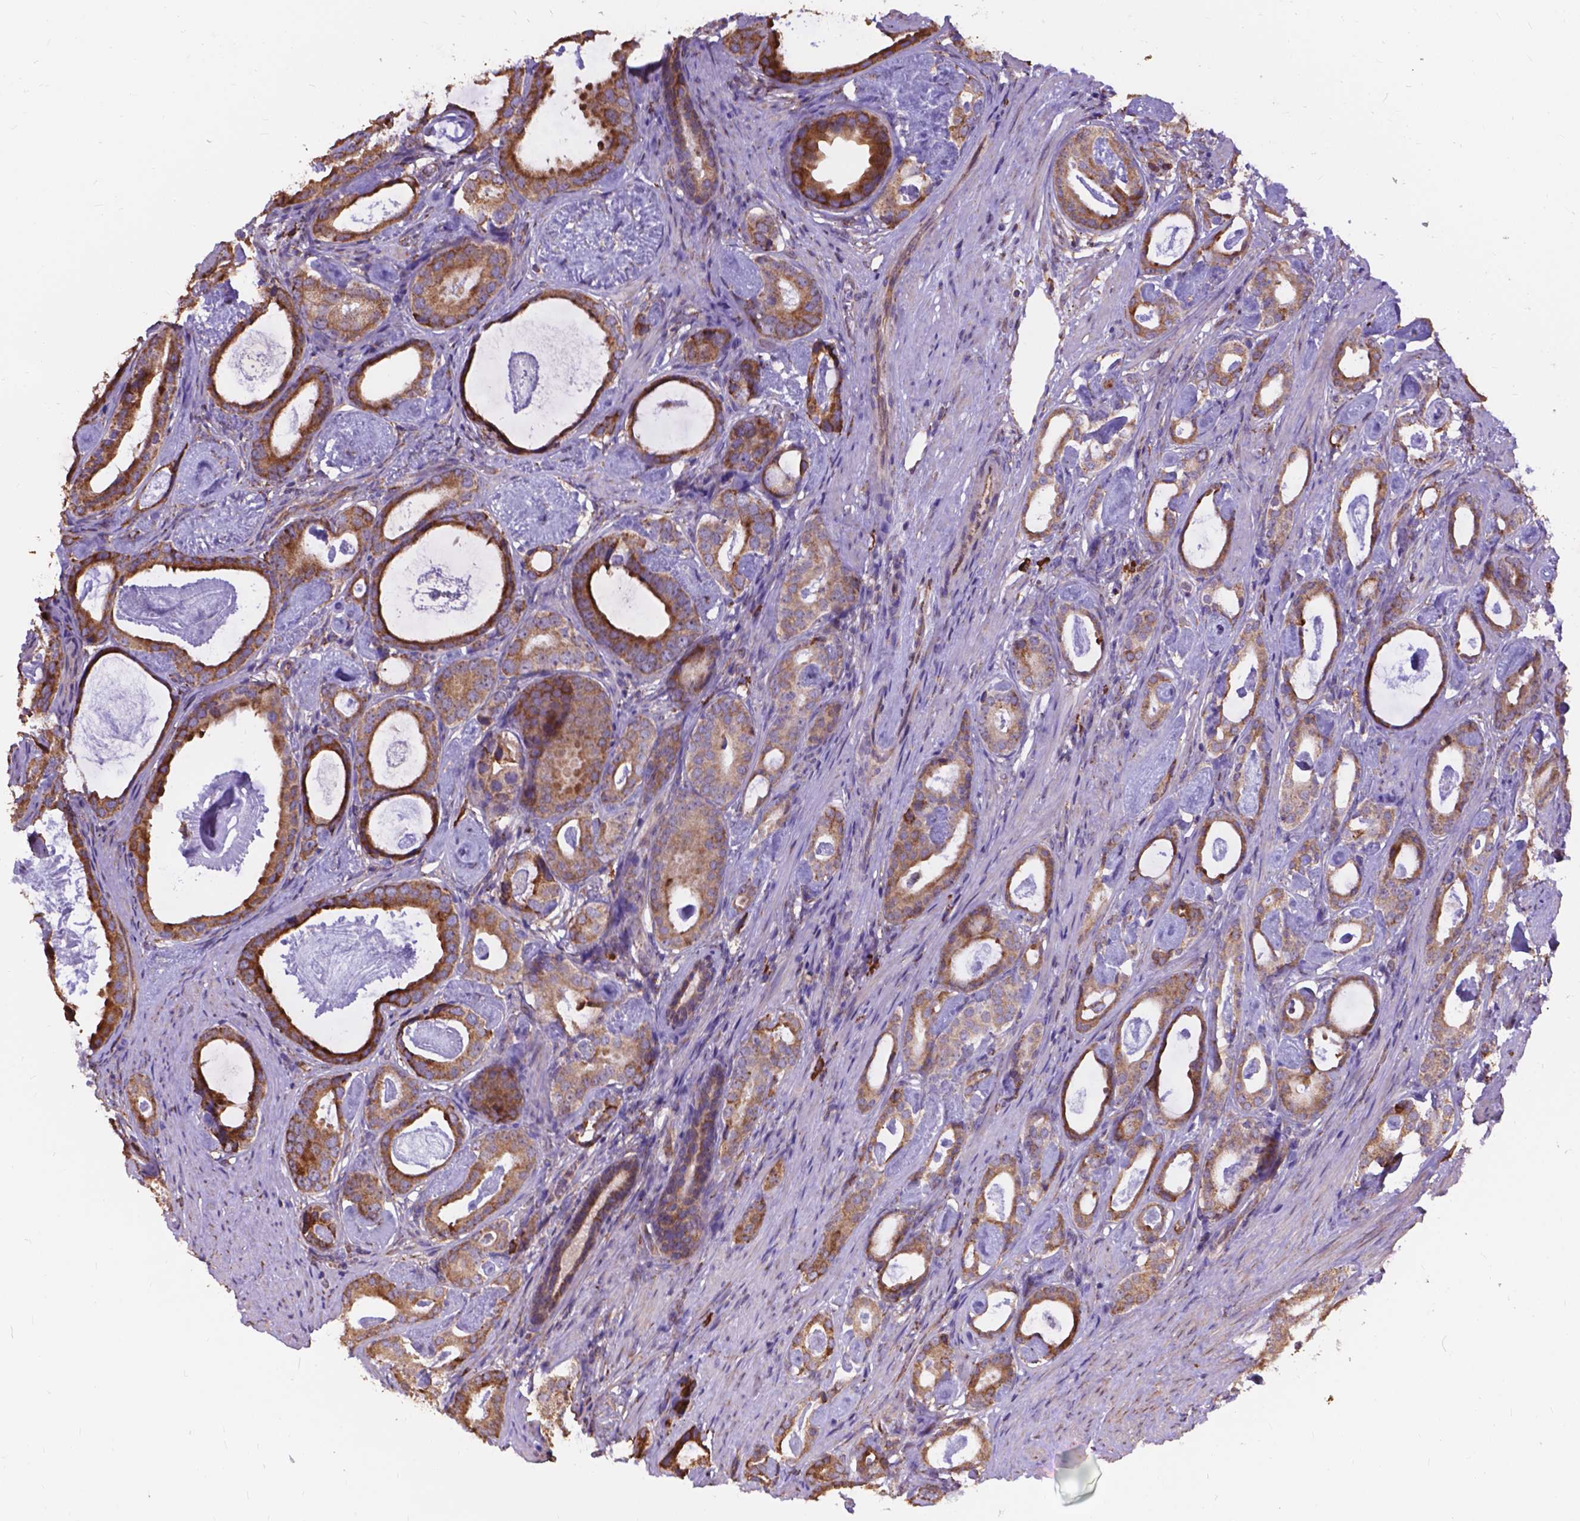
{"staining": {"intensity": "moderate", "quantity": ">75%", "location": "cytoplasmic/membranous"}, "tissue": "prostate cancer", "cell_type": "Tumor cells", "image_type": "cancer", "snomed": [{"axis": "morphology", "description": "Adenocarcinoma, Low grade"}, {"axis": "topography", "description": "Prostate and seminal vesicle, NOS"}], "caption": "Moderate cytoplasmic/membranous positivity for a protein is appreciated in about >75% of tumor cells of prostate cancer (adenocarcinoma (low-grade)) using IHC.", "gene": "IPO11", "patient": {"sex": "male", "age": 71}}